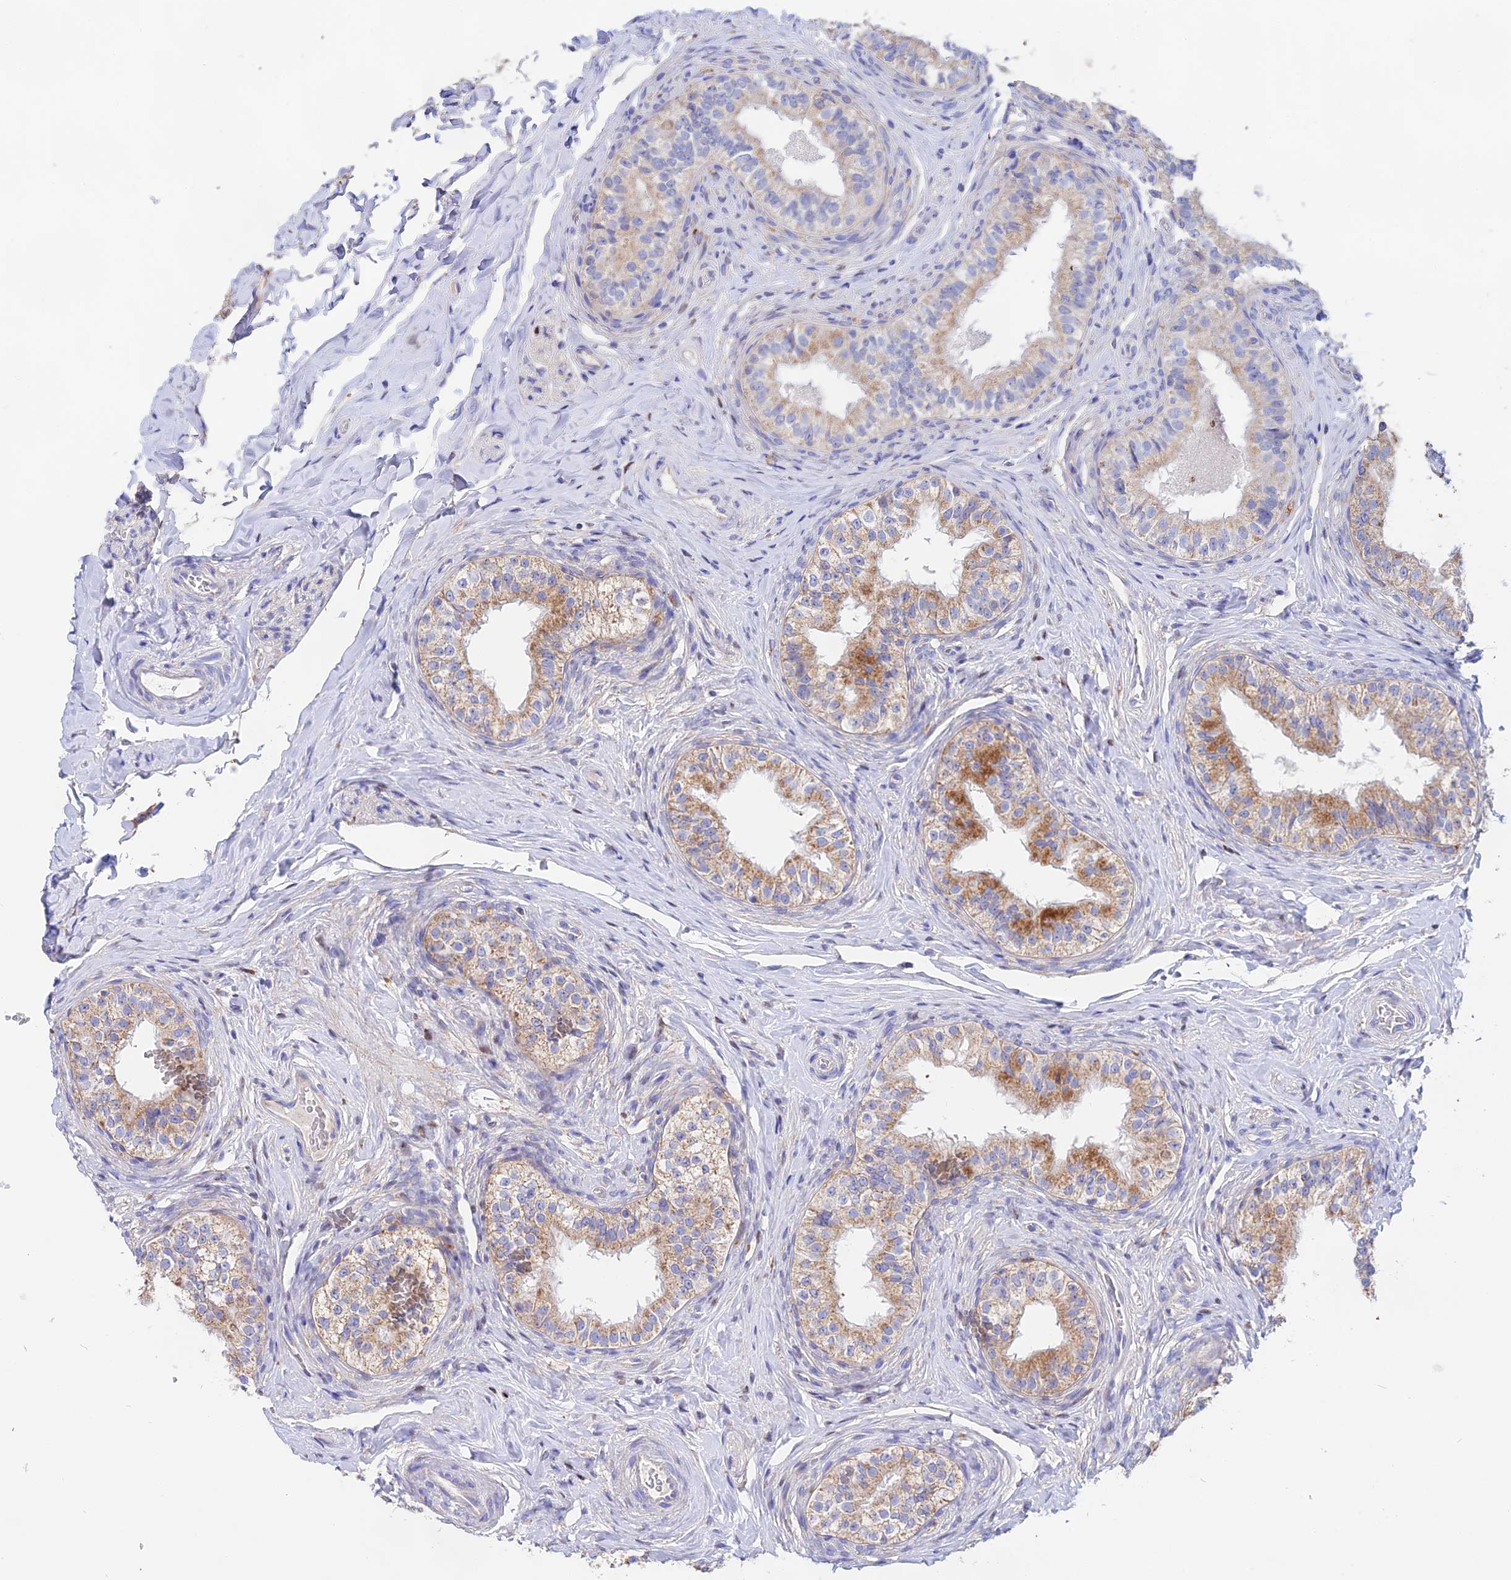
{"staining": {"intensity": "moderate", "quantity": "25%-75%", "location": "cytoplasmic/membranous"}, "tissue": "epididymis", "cell_type": "Glandular cells", "image_type": "normal", "snomed": [{"axis": "morphology", "description": "Normal tissue, NOS"}, {"axis": "topography", "description": "Epididymis"}], "caption": "About 25%-75% of glandular cells in benign human epididymis demonstrate moderate cytoplasmic/membranous protein expression as visualized by brown immunohistochemical staining.", "gene": "PPP2R2A", "patient": {"sex": "male", "age": 49}}